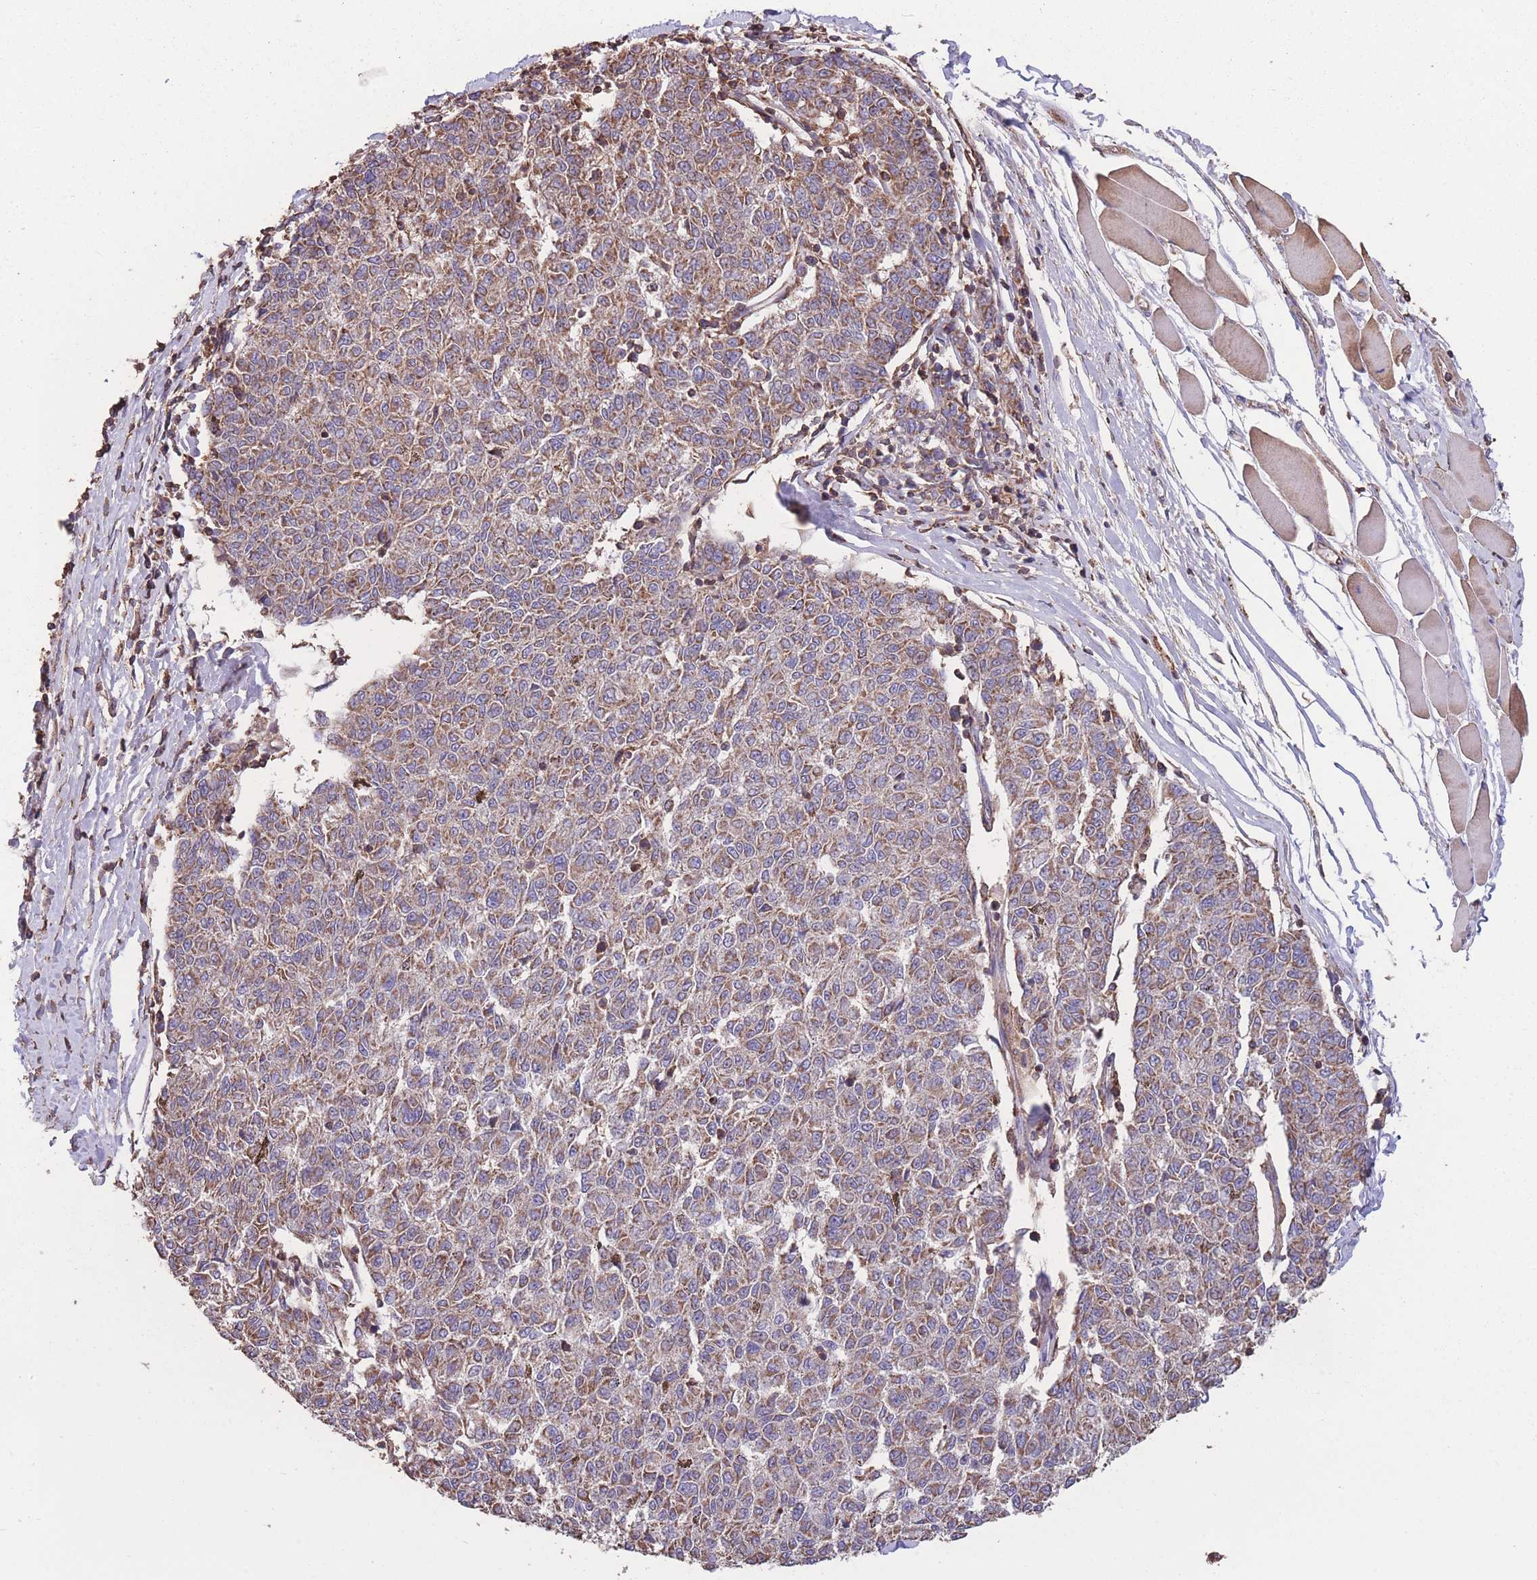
{"staining": {"intensity": "moderate", "quantity": ">75%", "location": "cytoplasmic/membranous"}, "tissue": "melanoma", "cell_type": "Tumor cells", "image_type": "cancer", "snomed": [{"axis": "morphology", "description": "Malignant melanoma, NOS"}, {"axis": "topography", "description": "Skin"}], "caption": "Immunohistochemical staining of malignant melanoma exhibits moderate cytoplasmic/membranous protein staining in approximately >75% of tumor cells.", "gene": "NUDT21", "patient": {"sex": "female", "age": 72}}